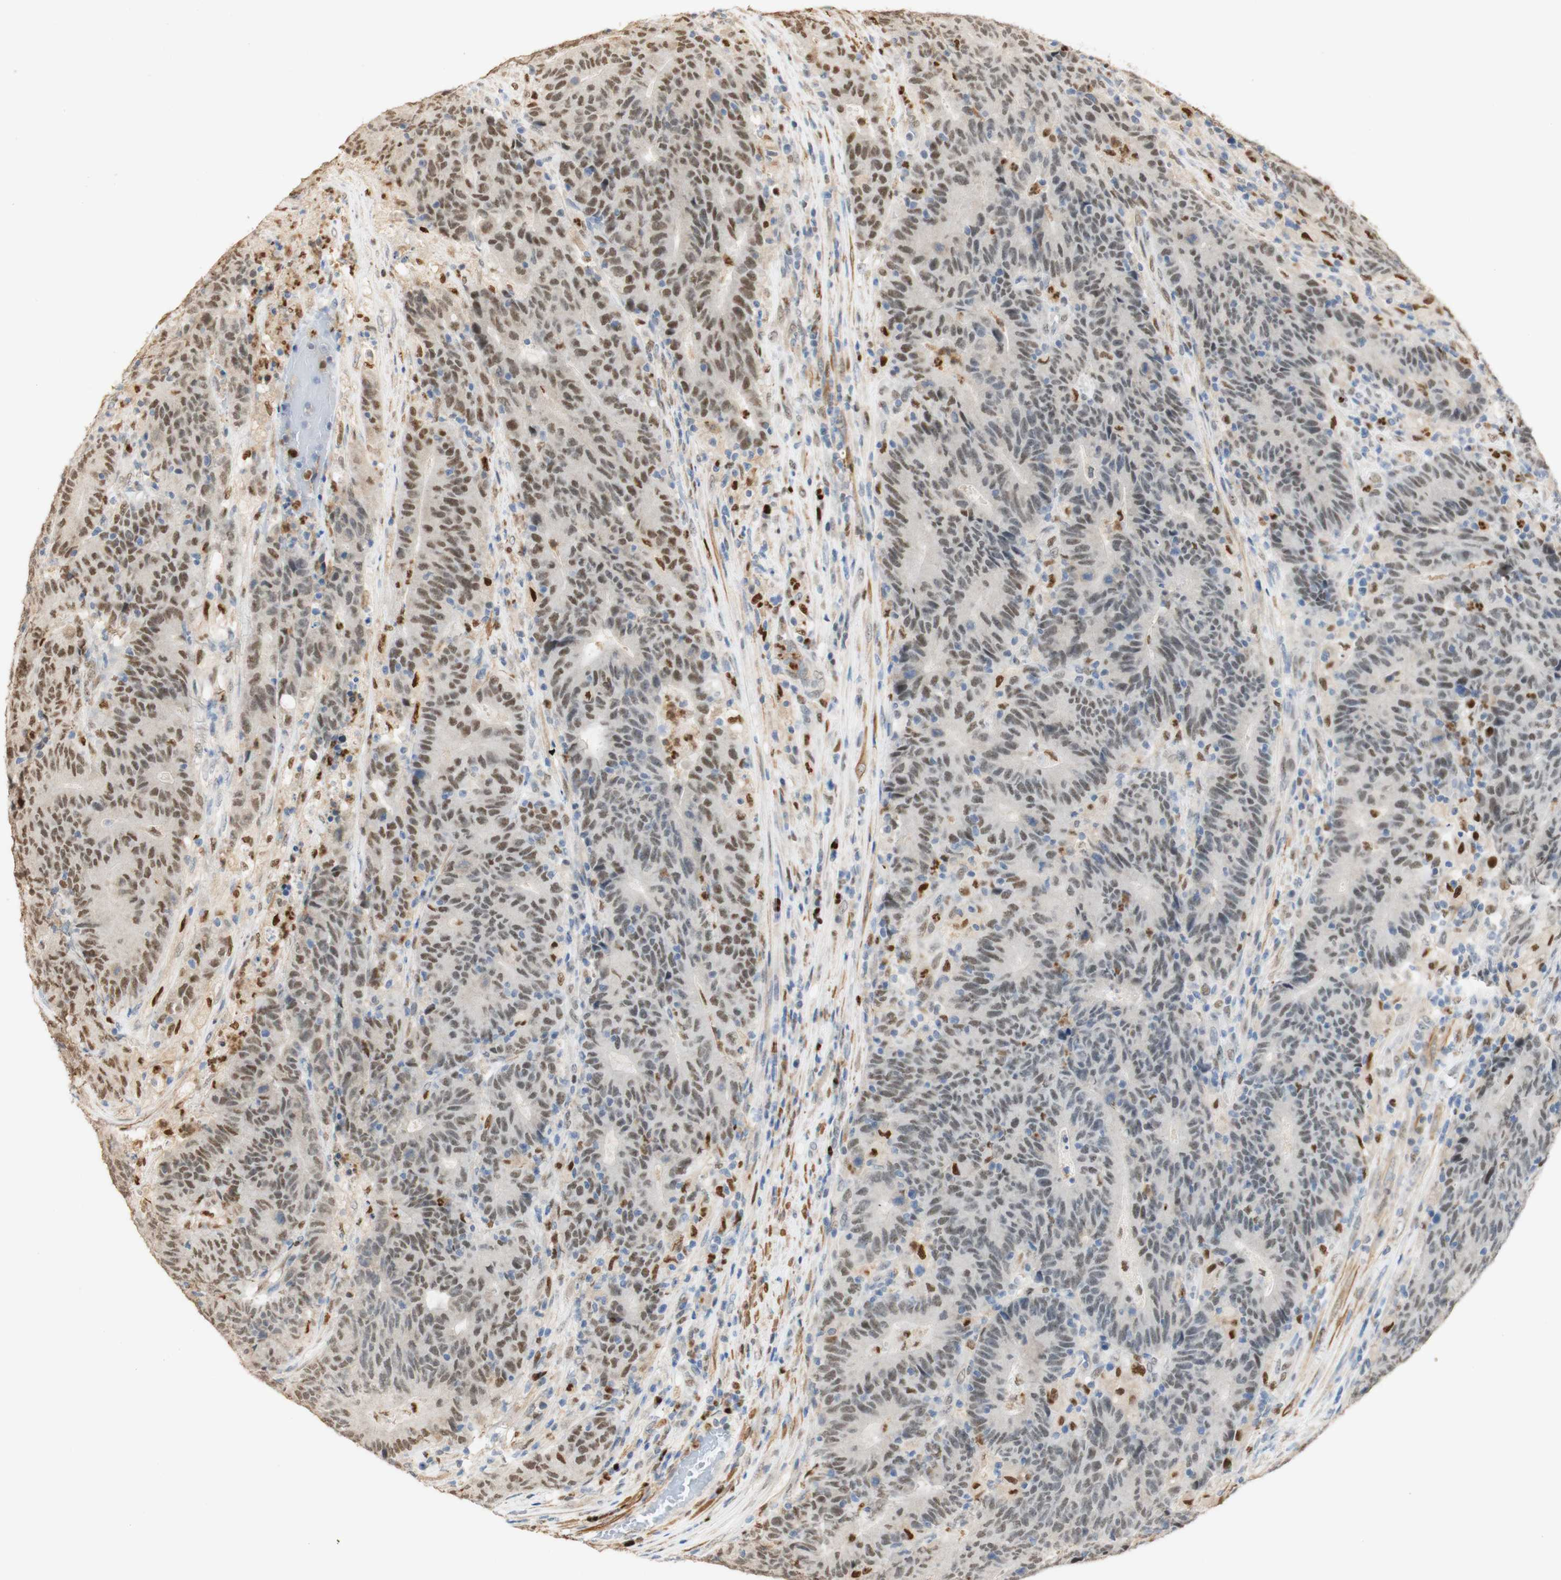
{"staining": {"intensity": "negative", "quantity": "none", "location": "none"}, "tissue": "colorectal cancer", "cell_type": "Tumor cells", "image_type": "cancer", "snomed": [{"axis": "morphology", "description": "Normal tissue, NOS"}, {"axis": "morphology", "description": "Adenocarcinoma, NOS"}, {"axis": "topography", "description": "Colon"}], "caption": "Tumor cells show no significant protein positivity in adenocarcinoma (colorectal). (IHC, brightfield microscopy, high magnification).", "gene": "MAP3K4", "patient": {"sex": "female", "age": 75}}